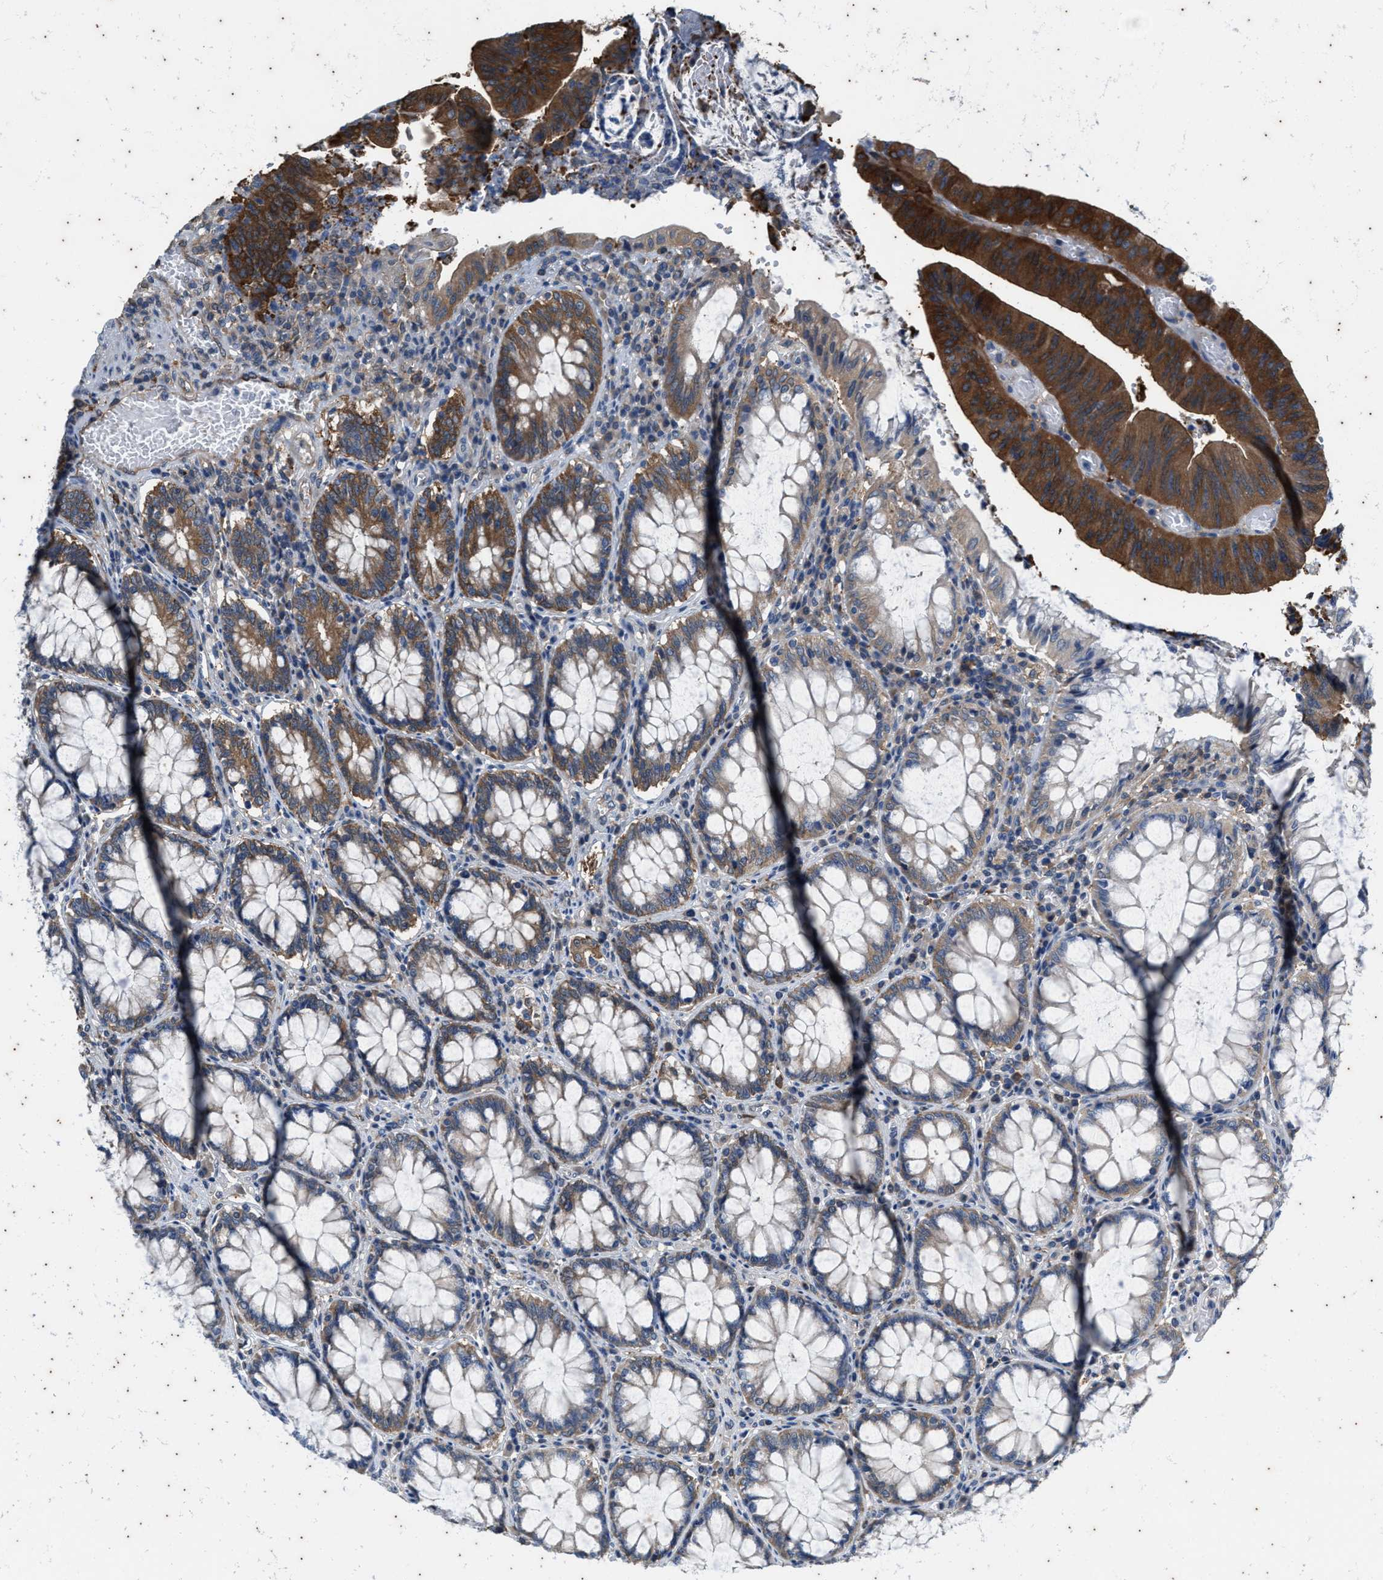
{"staining": {"intensity": "strong", "quantity": ">75%", "location": "cytoplasmic/membranous"}, "tissue": "colorectal cancer", "cell_type": "Tumor cells", "image_type": "cancer", "snomed": [{"axis": "morphology", "description": "Normal tissue, NOS"}, {"axis": "morphology", "description": "Adenocarcinoma, NOS"}, {"axis": "topography", "description": "Rectum"}], "caption": "Strong cytoplasmic/membranous protein staining is identified in about >75% of tumor cells in colorectal adenocarcinoma.", "gene": "COX19", "patient": {"sex": "female", "age": 66}}